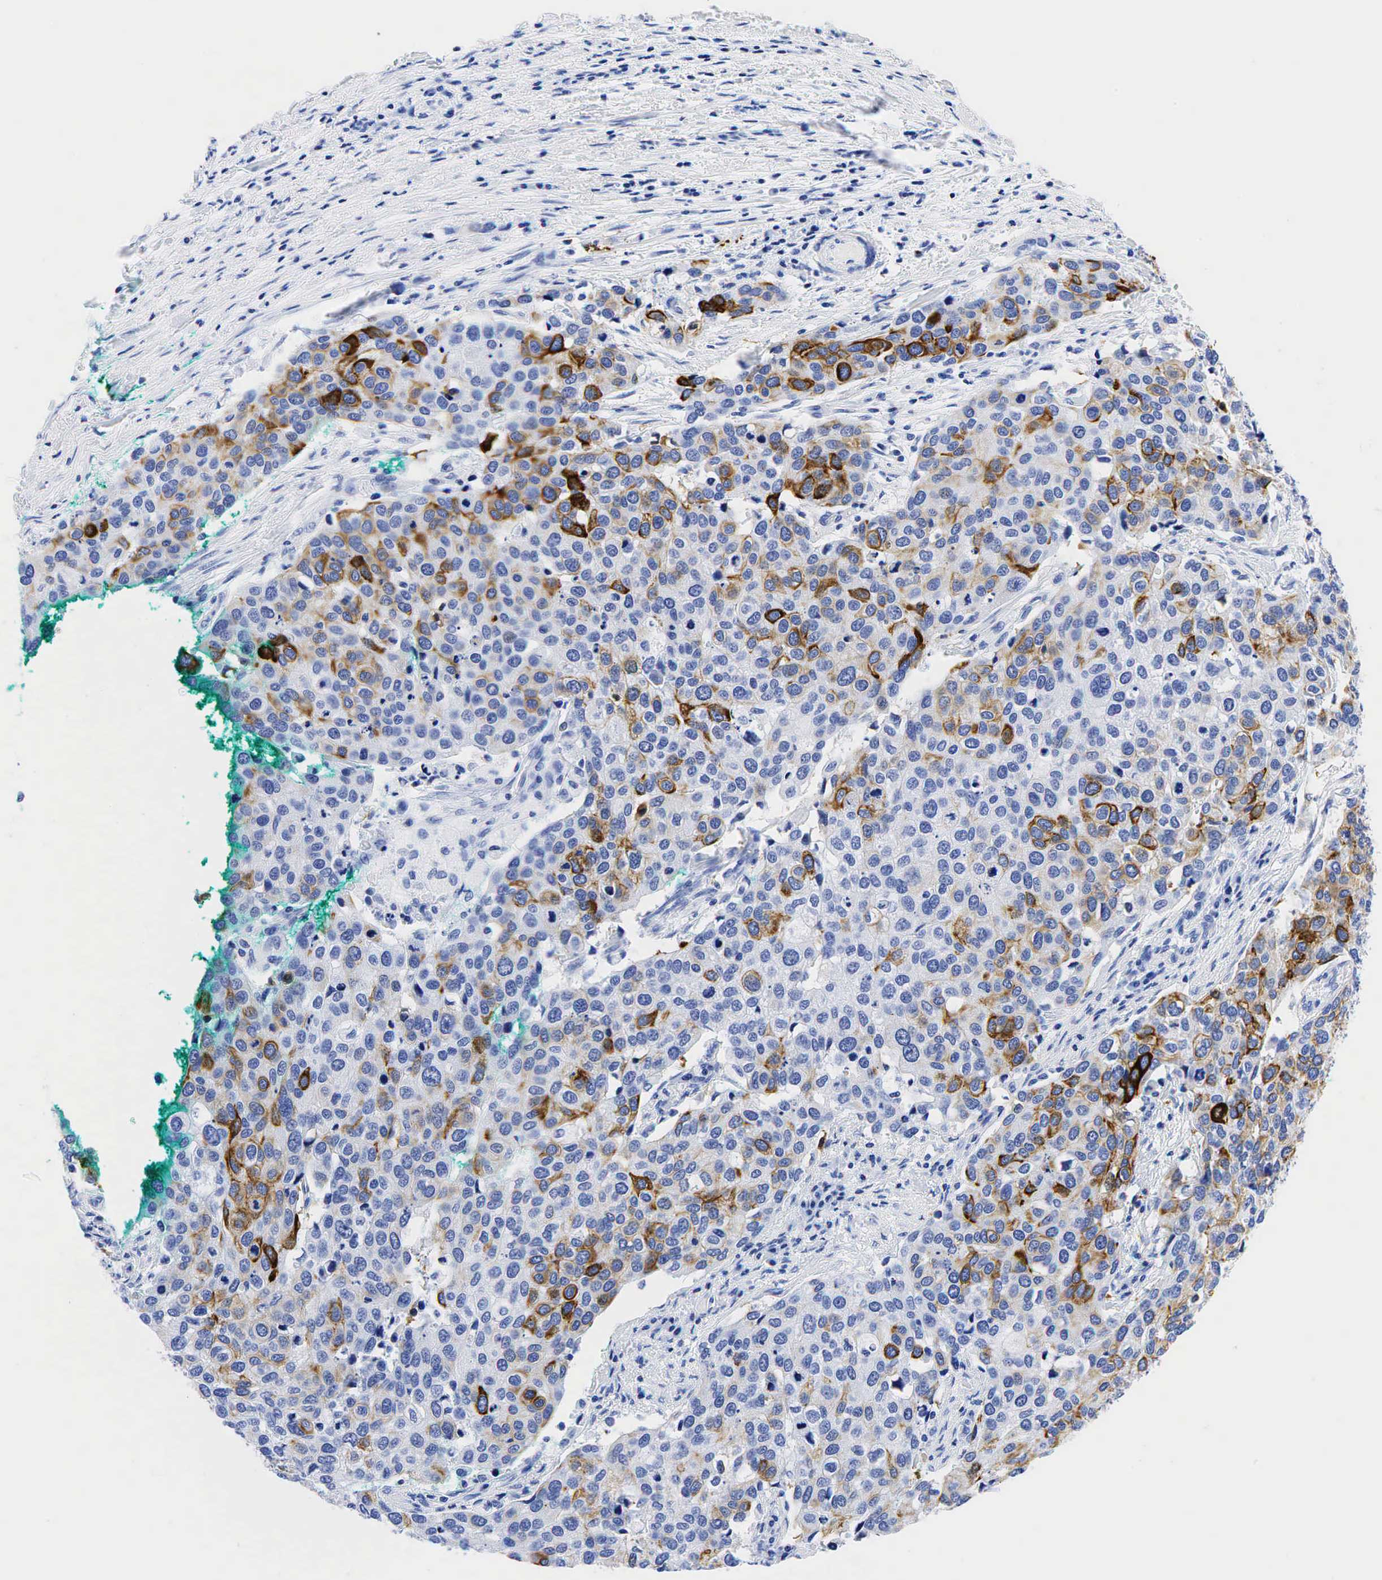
{"staining": {"intensity": "moderate", "quantity": "25%-75%", "location": "cytoplasmic/membranous"}, "tissue": "cervical cancer", "cell_type": "Tumor cells", "image_type": "cancer", "snomed": [{"axis": "morphology", "description": "Squamous cell carcinoma, NOS"}, {"axis": "topography", "description": "Cervix"}], "caption": "Immunohistochemistry staining of squamous cell carcinoma (cervical), which shows medium levels of moderate cytoplasmic/membranous positivity in approximately 25%-75% of tumor cells indicating moderate cytoplasmic/membranous protein positivity. The staining was performed using DAB (brown) for protein detection and nuclei were counterstained in hematoxylin (blue).", "gene": "KRT18", "patient": {"sex": "female", "age": 54}}